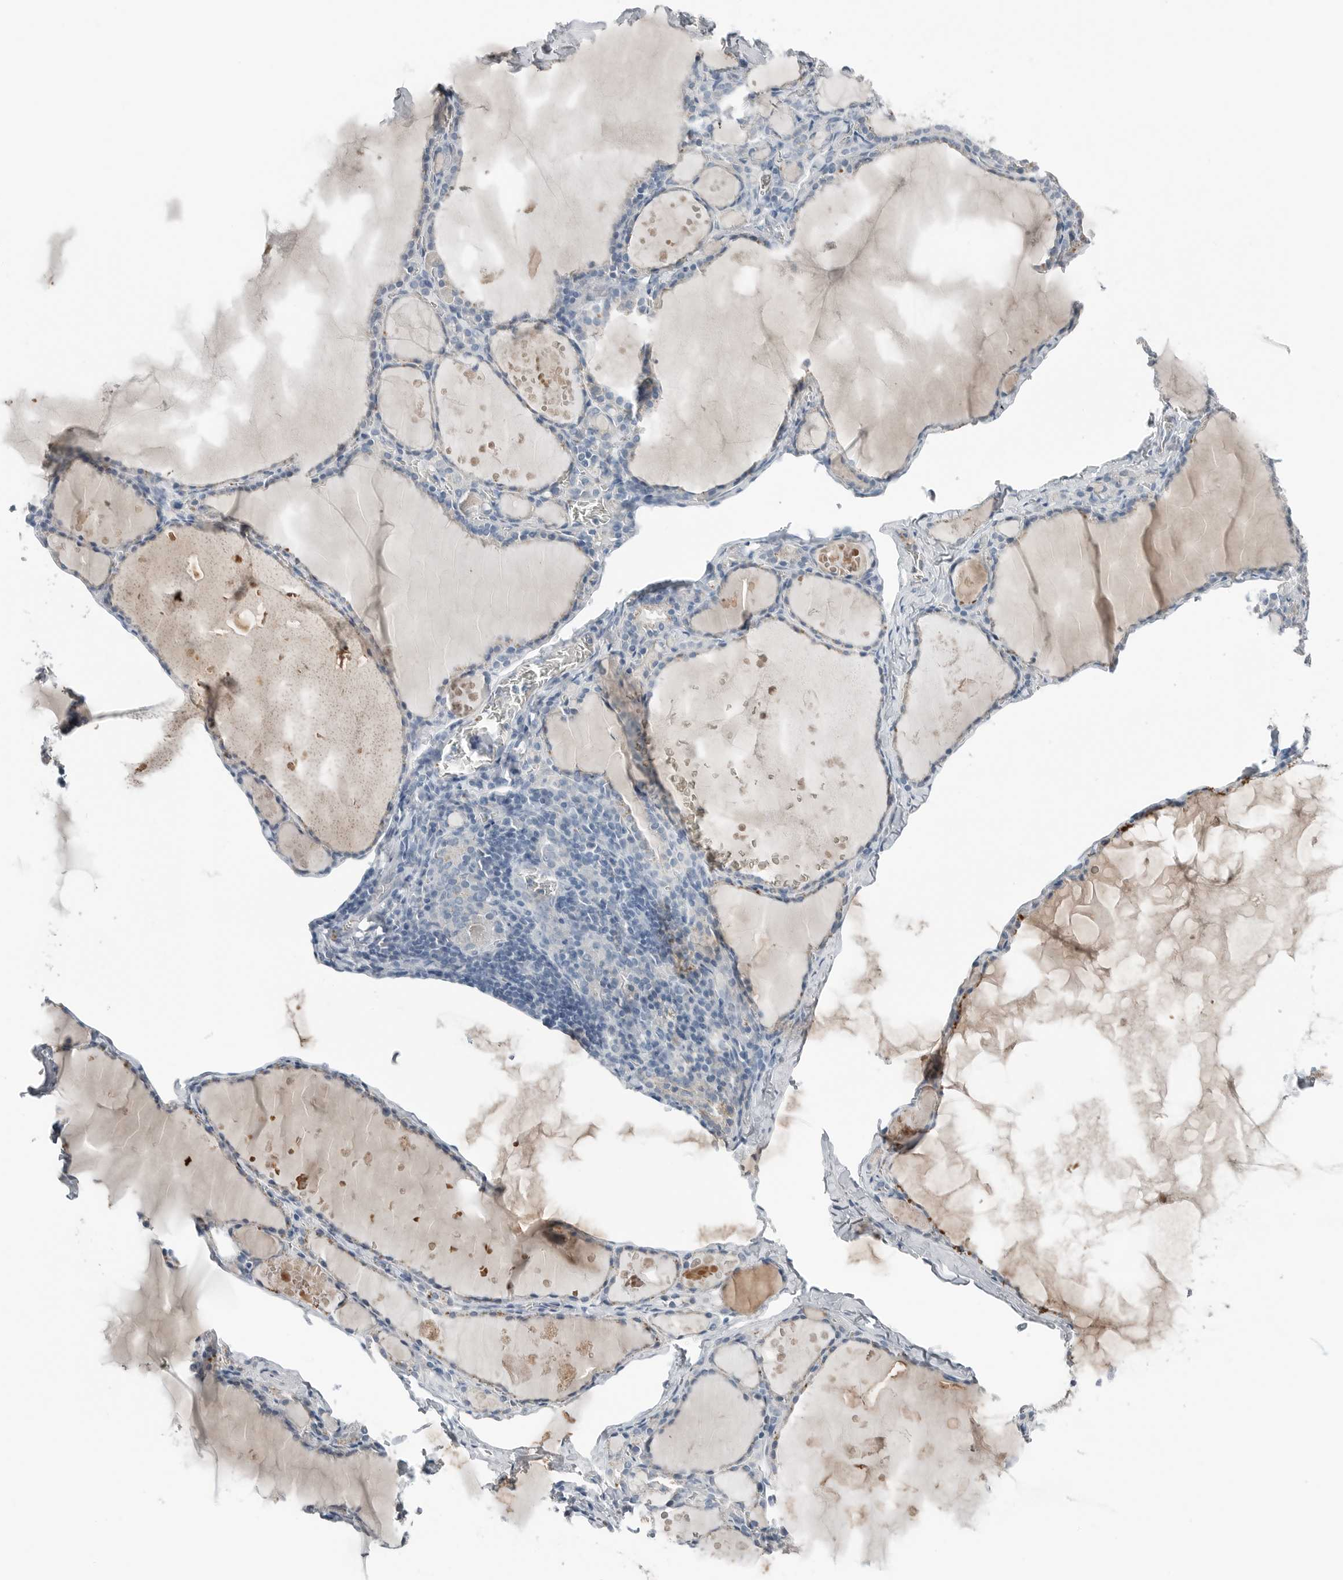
{"staining": {"intensity": "negative", "quantity": "none", "location": "none"}, "tissue": "thyroid gland", "cell_type": "Glandular cells", "image_type": "normal", "snomed": [{"axis": "morphology", "description": "Normal tissue, NOS"}, {"axis": "topography", "description": "Thyroid gland"}], "caption": "High power microscopy micrograph of an immunohistochemistry (IHC) image of unremarkable thyroid gland, revealing no significant staining in glandular cells. (Immunohistochemistry (ihc), brightfield microscopy, high magnification).", "gene": "SERPINB7", "patient": {"sex": "male", "age": 56}}